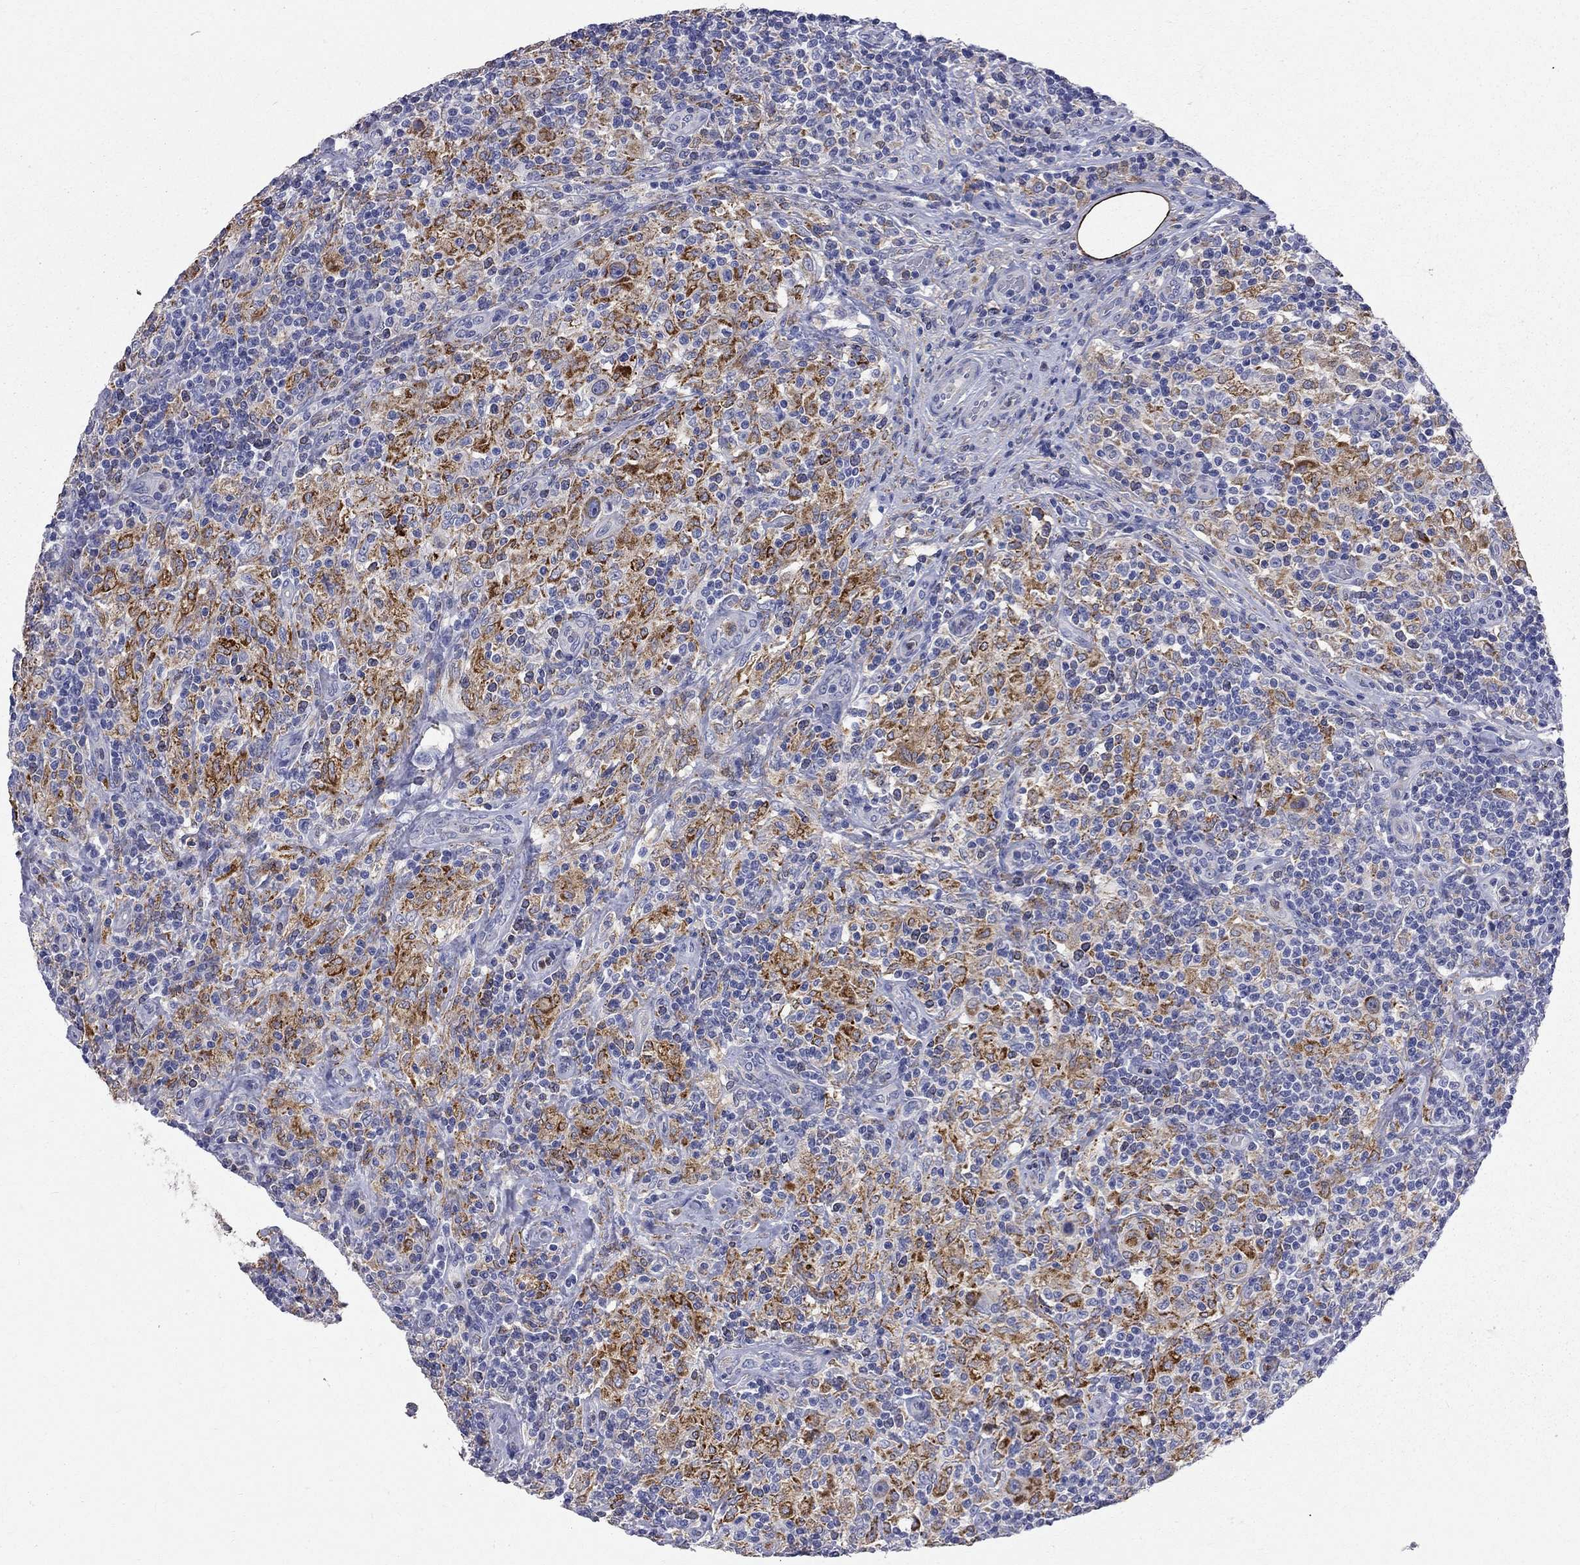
{"staining": {"intensity": "negative", "quantity": "none", "location": "none"}, "tissue": "lymphoma", "cell_type": "Tumor cells", "image_type": "cancer", "snomed": [{"axis": "morphology", "description": "Hodgkin's disease, NOS"}, {"axis": "topography", "description": "Lymph node"}], "caption": "Human Hodgkin's disease stained for a protein using IHC demonstrates no expression in tumor cells.", "gene": "ACSL1", "patient": {"sex": "male", "age": 70}}